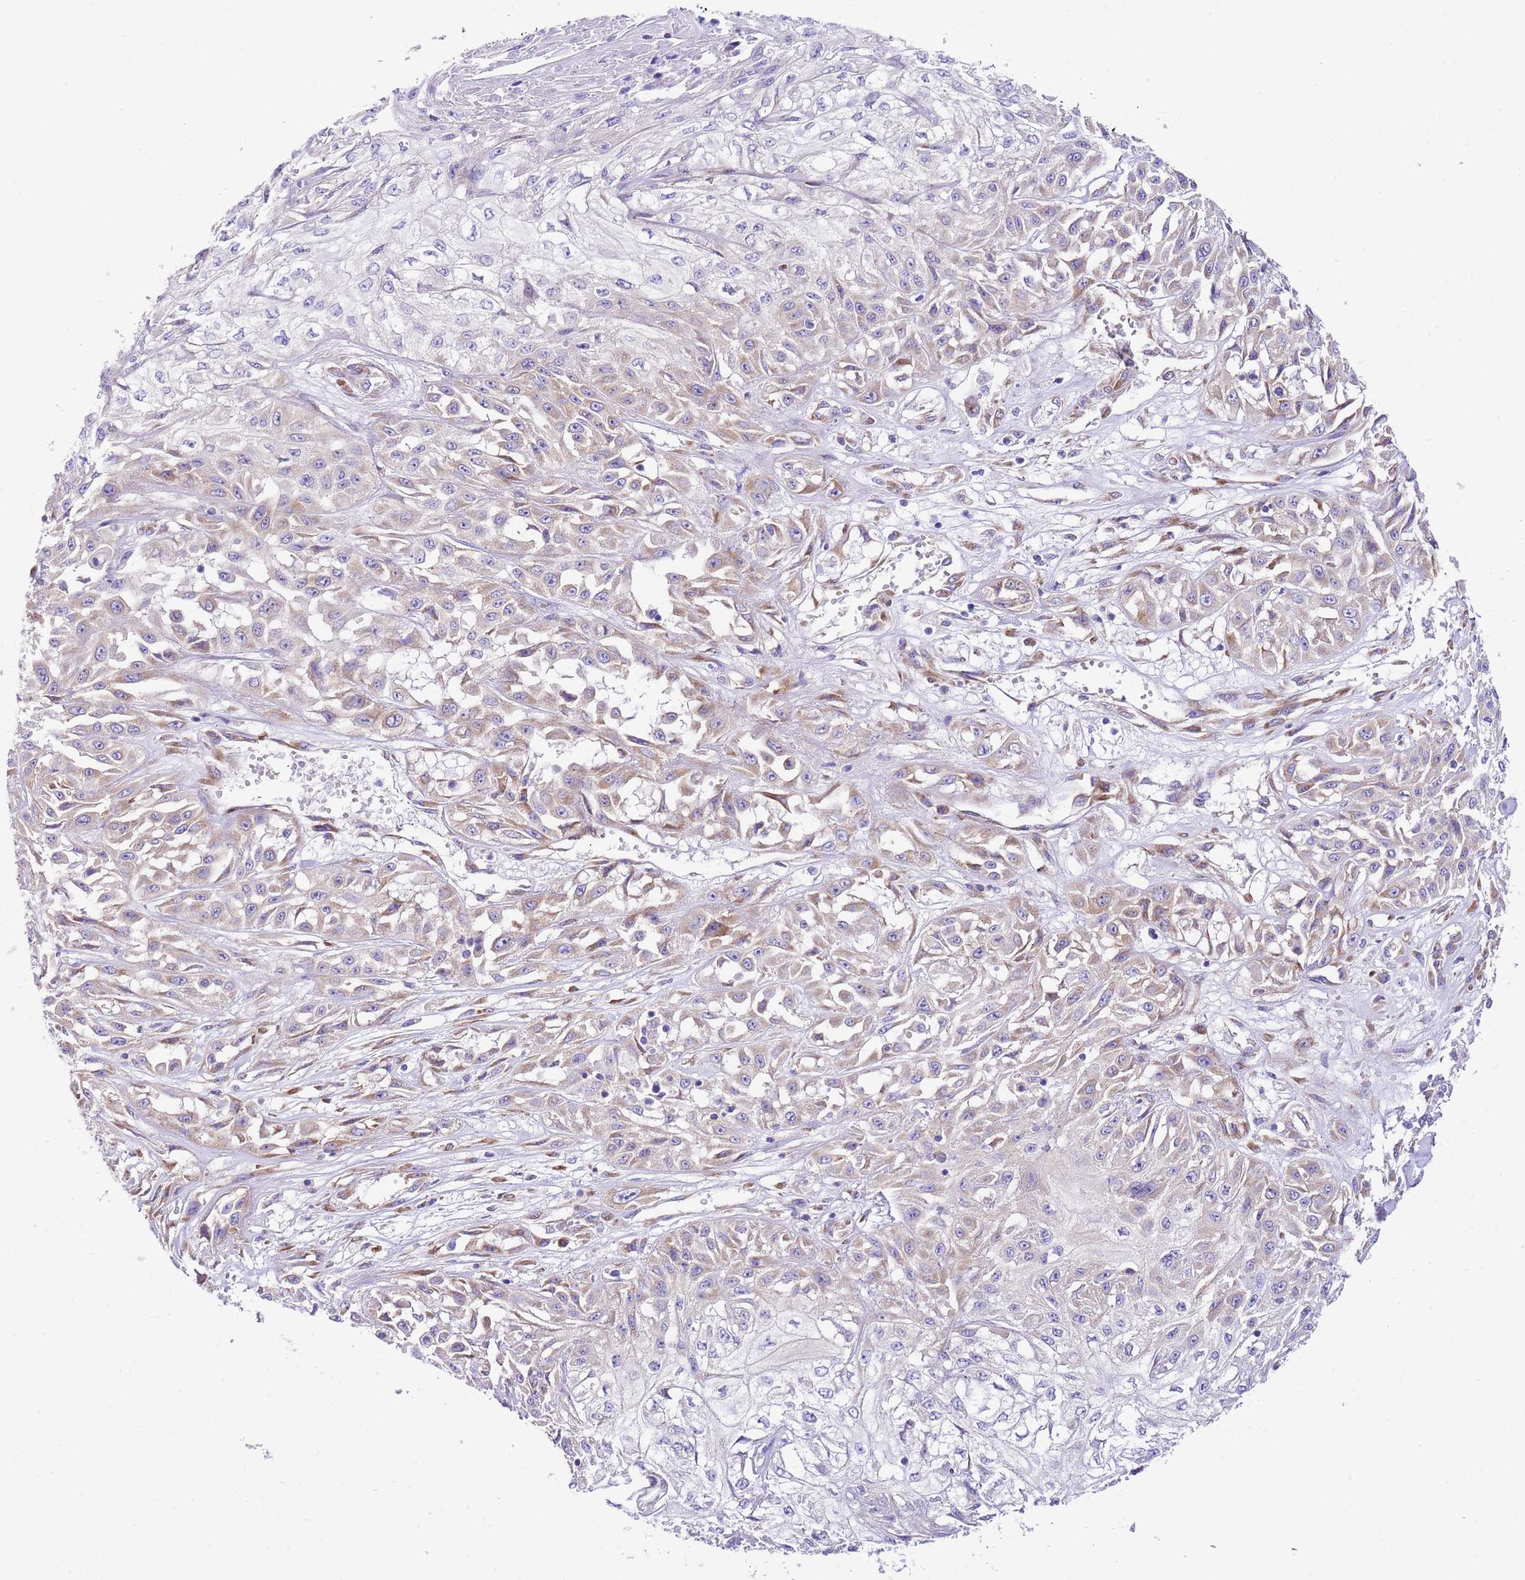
{"staining": {"intensity": "weak", "quantity": "<25%", "location": "cytoplasmic/membranous"}, "tissue": "skin cancer", "cell_type": "Tumor cells", "image_type": "cancer", "snomed": [{"axis": "morphology", "description": "Squamous cell carcinoma, NOS"}, {"axis": "morphology", "description": "Squamous cell carcinoma, metastatic, NOS"}, {"axis": "topography", "description": "Skin"}, {"axis": "topography", "description": "Lymph node"}], "caption": "High power microscopy histopathology image of an immunohistochemistry photomicrograph of skin squamous cell carcinoma, revealing no significant staining in tumor cells. (Immunohistochemistry (ihc), brightfield microscopy, high magnification).", "gene": "RPS10", "patient": {"sex": "male", "age": 75}}